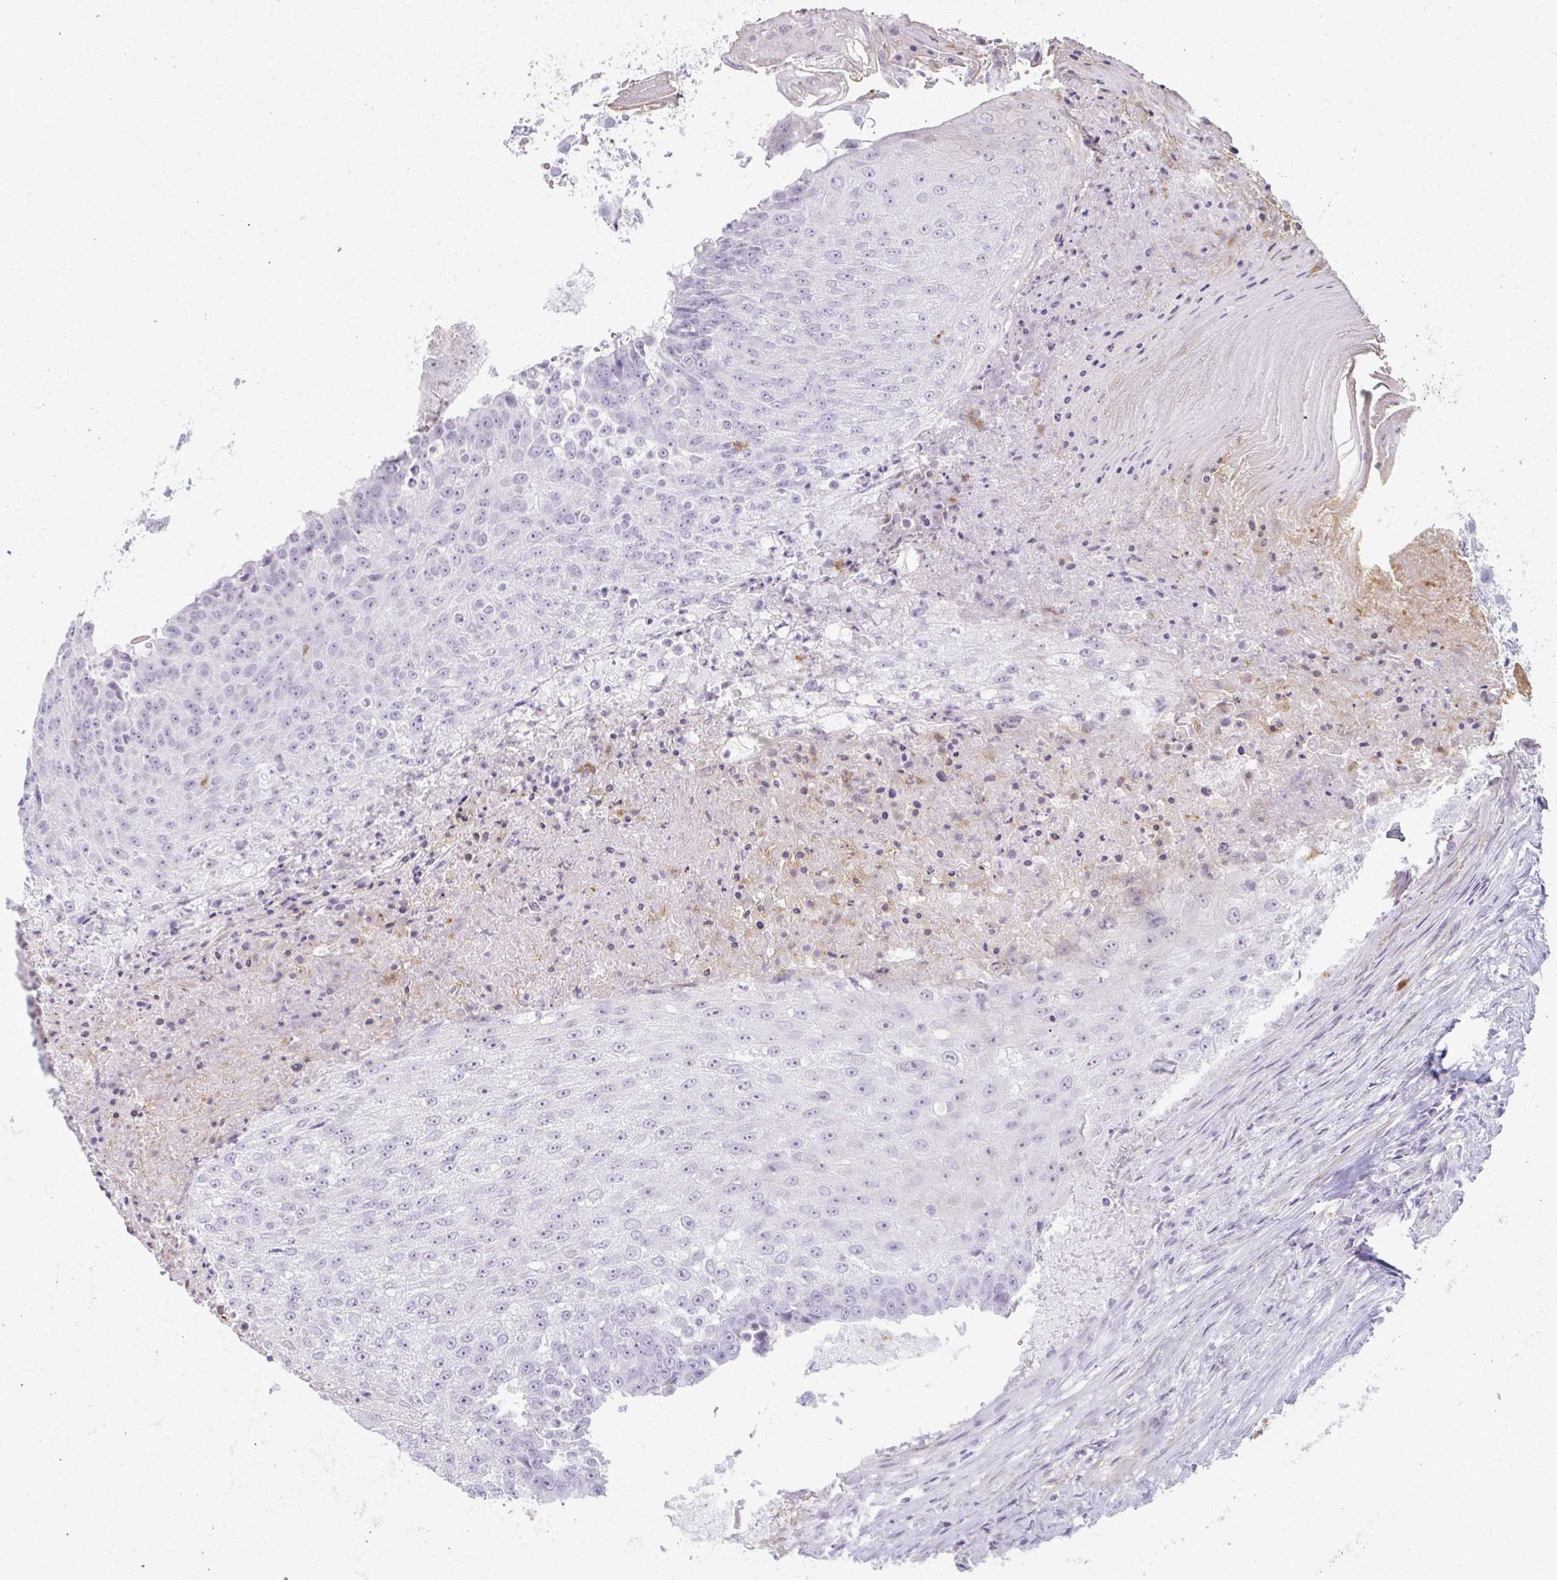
{"staining": {"intensity": "negative", "quantity": "none", "location": "none"}, "tissue": "urothelial cancer", "cell_type": "Tumor cells", "image_type": "cancer", "snomed": [{"axis": "morphology", "description": "Urothelial carcinoma, High grade"}, {"axis": "topography", "description": "Urinary bladder"}], "caption": "Immunohistochemistry of urothelial cancer demonstrates no positivity in tumor cells.", "gene": "CA3", "patient": {"sex": "female", "age": 63}}